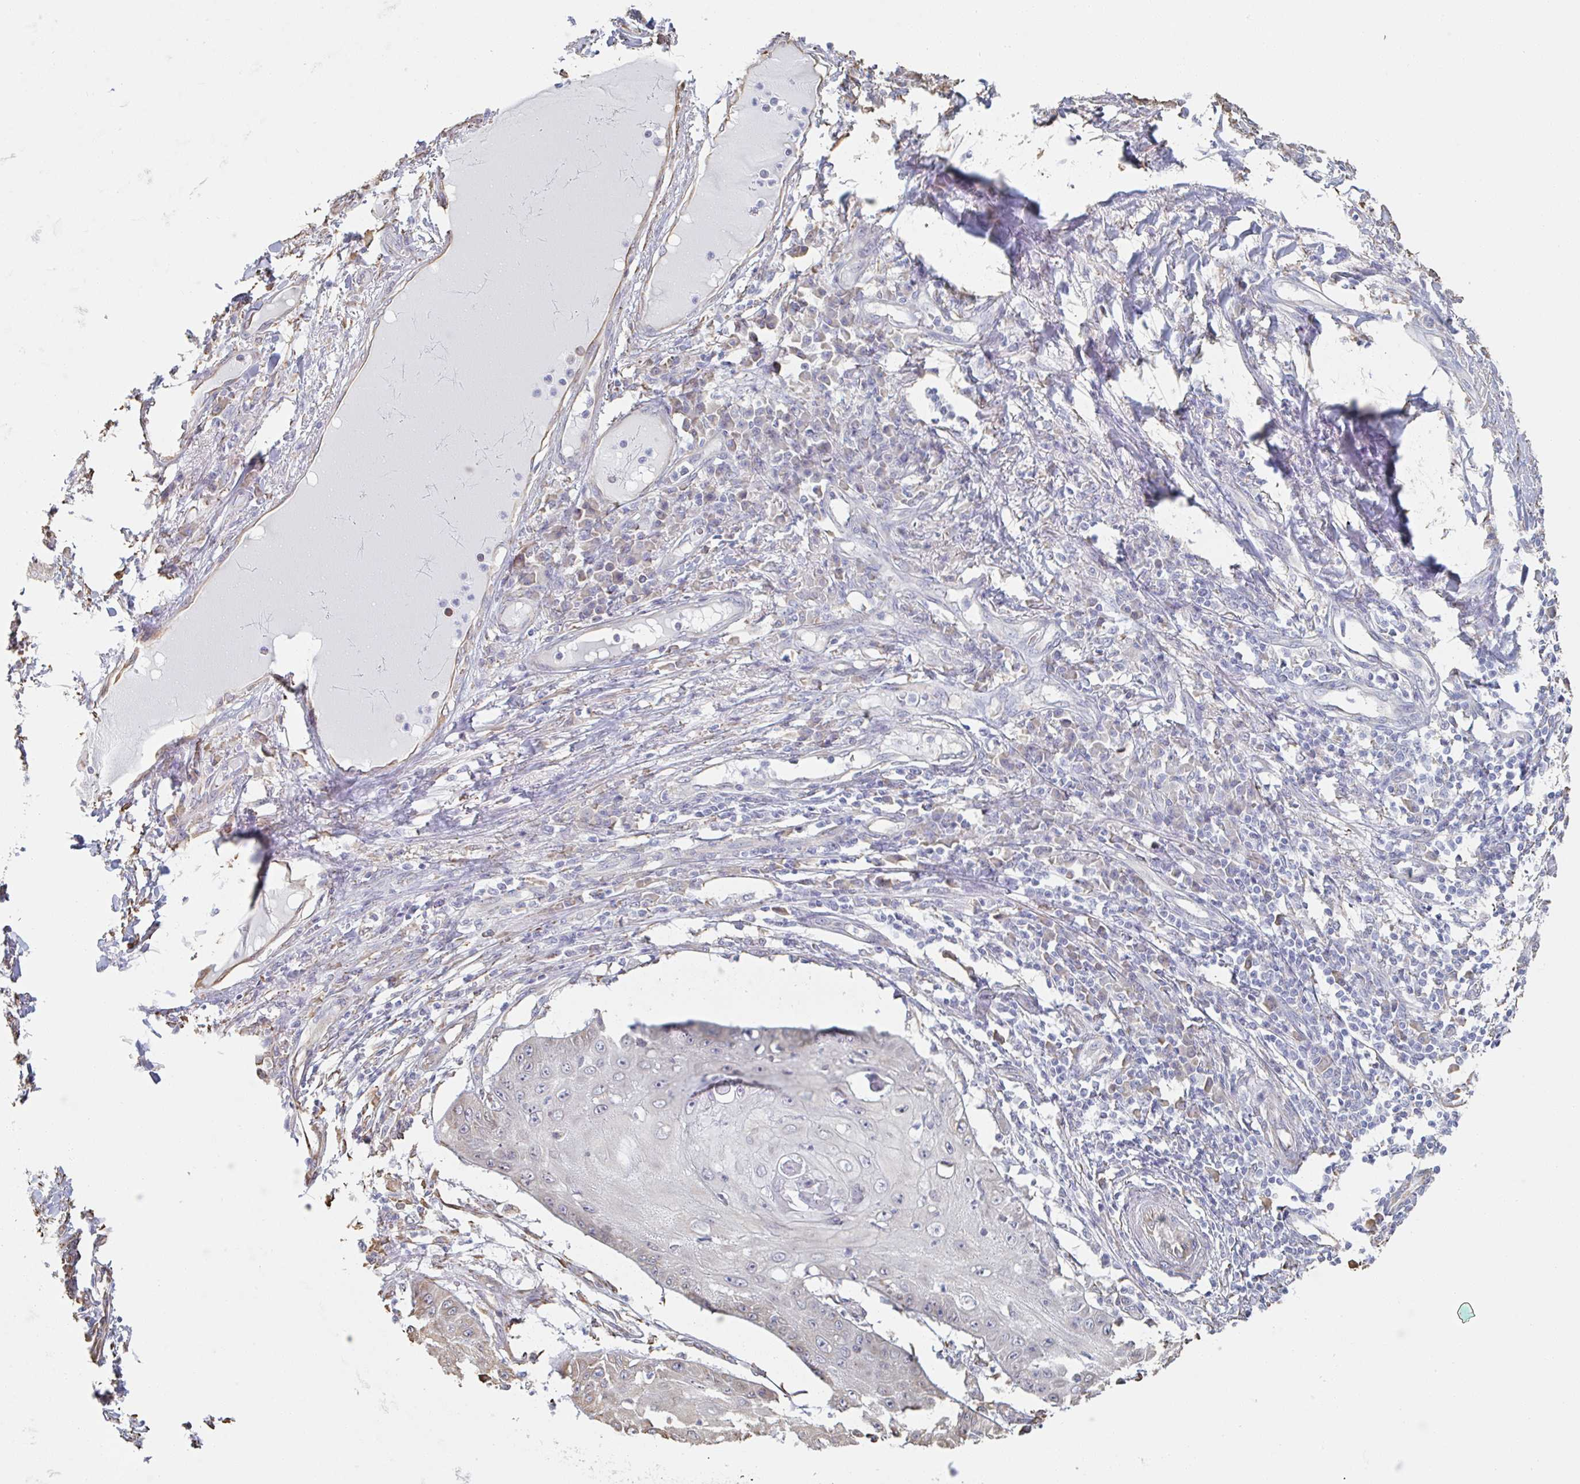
{"staining": {"intensity": "negative", "quantity": "none", "location": "none"}, "tissue": "skin cancer", "cell_type": "Tumor cells", "image_type": "cancer", "snomed": [{"axis": "morphology", "description": "Squamous cell carcinoma, NOS"}, {"axis": "topography", "description": "Skin"}], "caption": "The immunohistochemistry (IHC) image has no significant staining in tumor cells of skin cancer (squamous cell carcinoma) tissue.", "gene": "RAB5IF", "patient": {"sex": "male", "age": 70}}